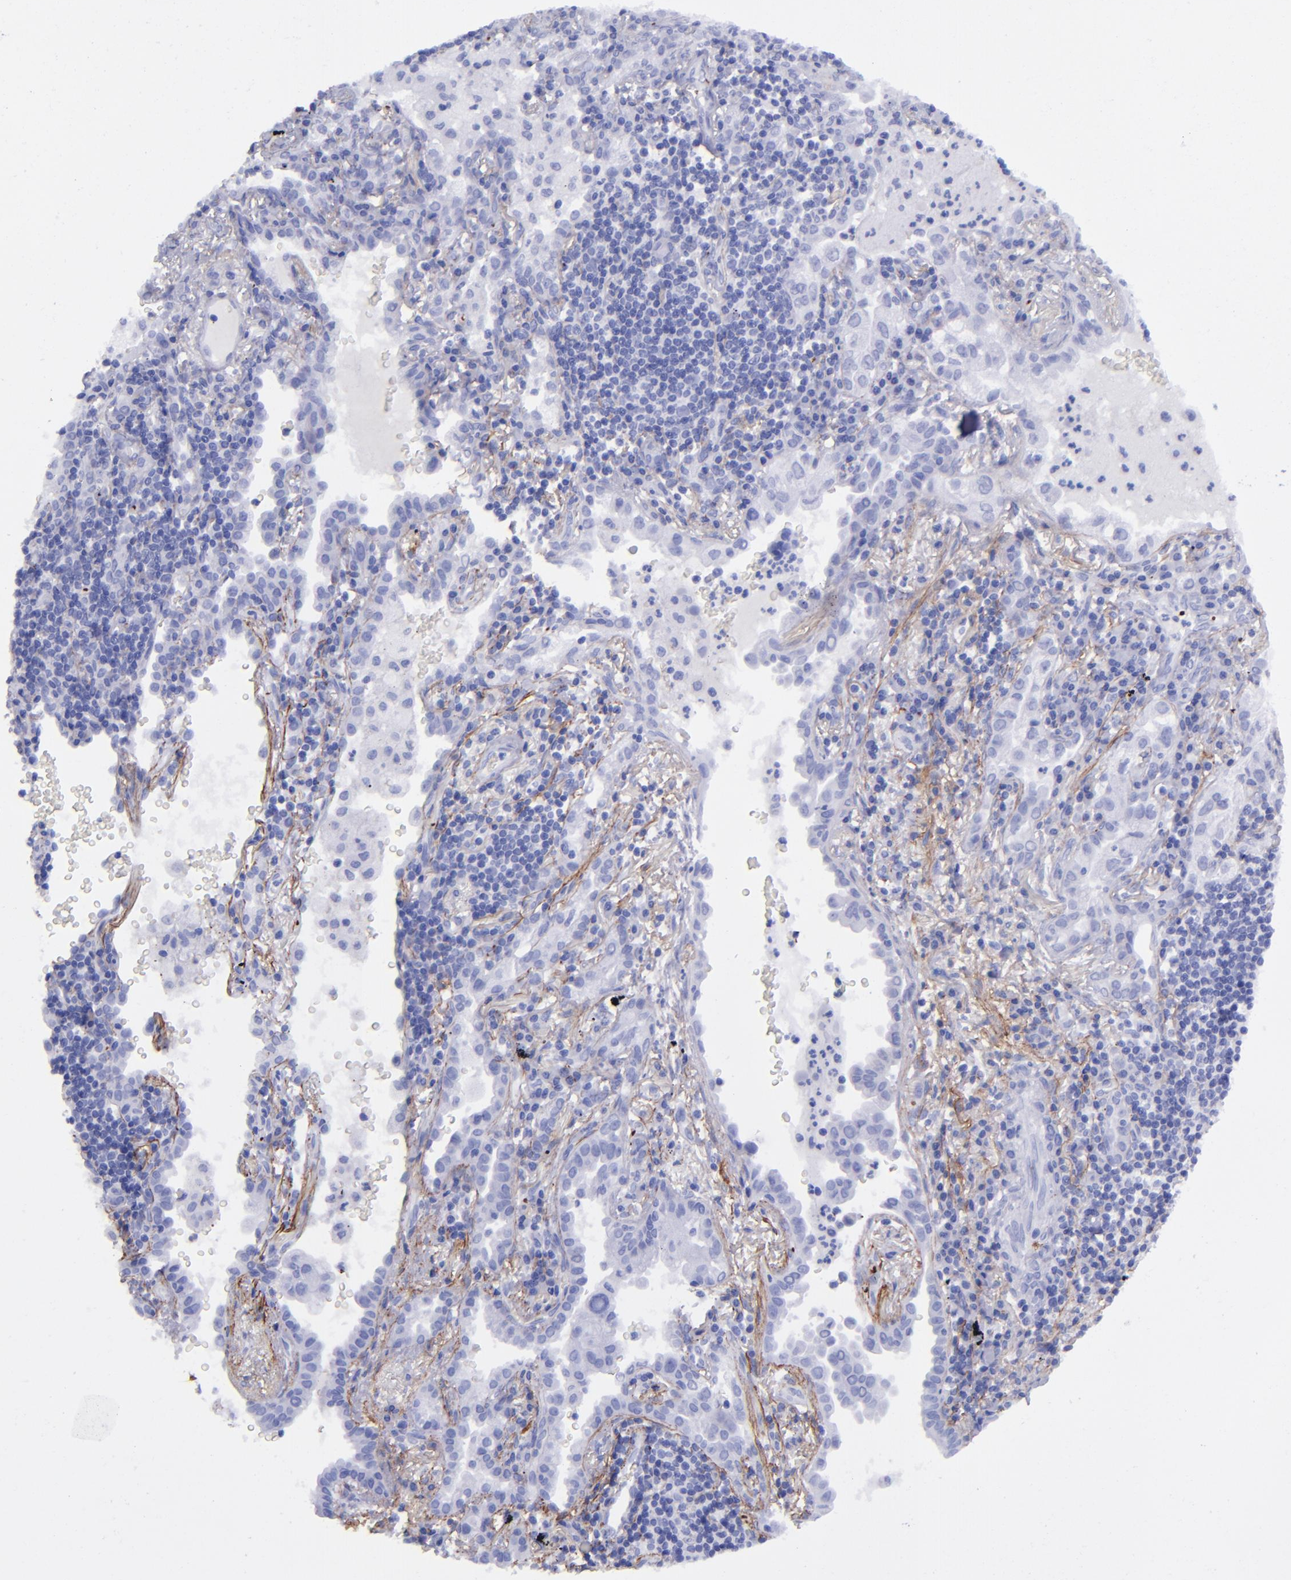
{"staining": {"intensity": "negative", "quantity": "none", "location": "none"}, "tissue": "lung cancer", "cell_type": "Tumor cells", "image_type": "cancer", "snomed": [{"axis": "morphology", "description": "Adenocarcinoma, NOS"}, {"axis": "topography", "description": "Lung"}], "caption": "IHC of adenocarcinoma (lung) exhibits no expression in tumor cells. Nuclei are stained in blue.", "gene": "EFCAB13", "patient": {"sex": "female", "age": 50}}